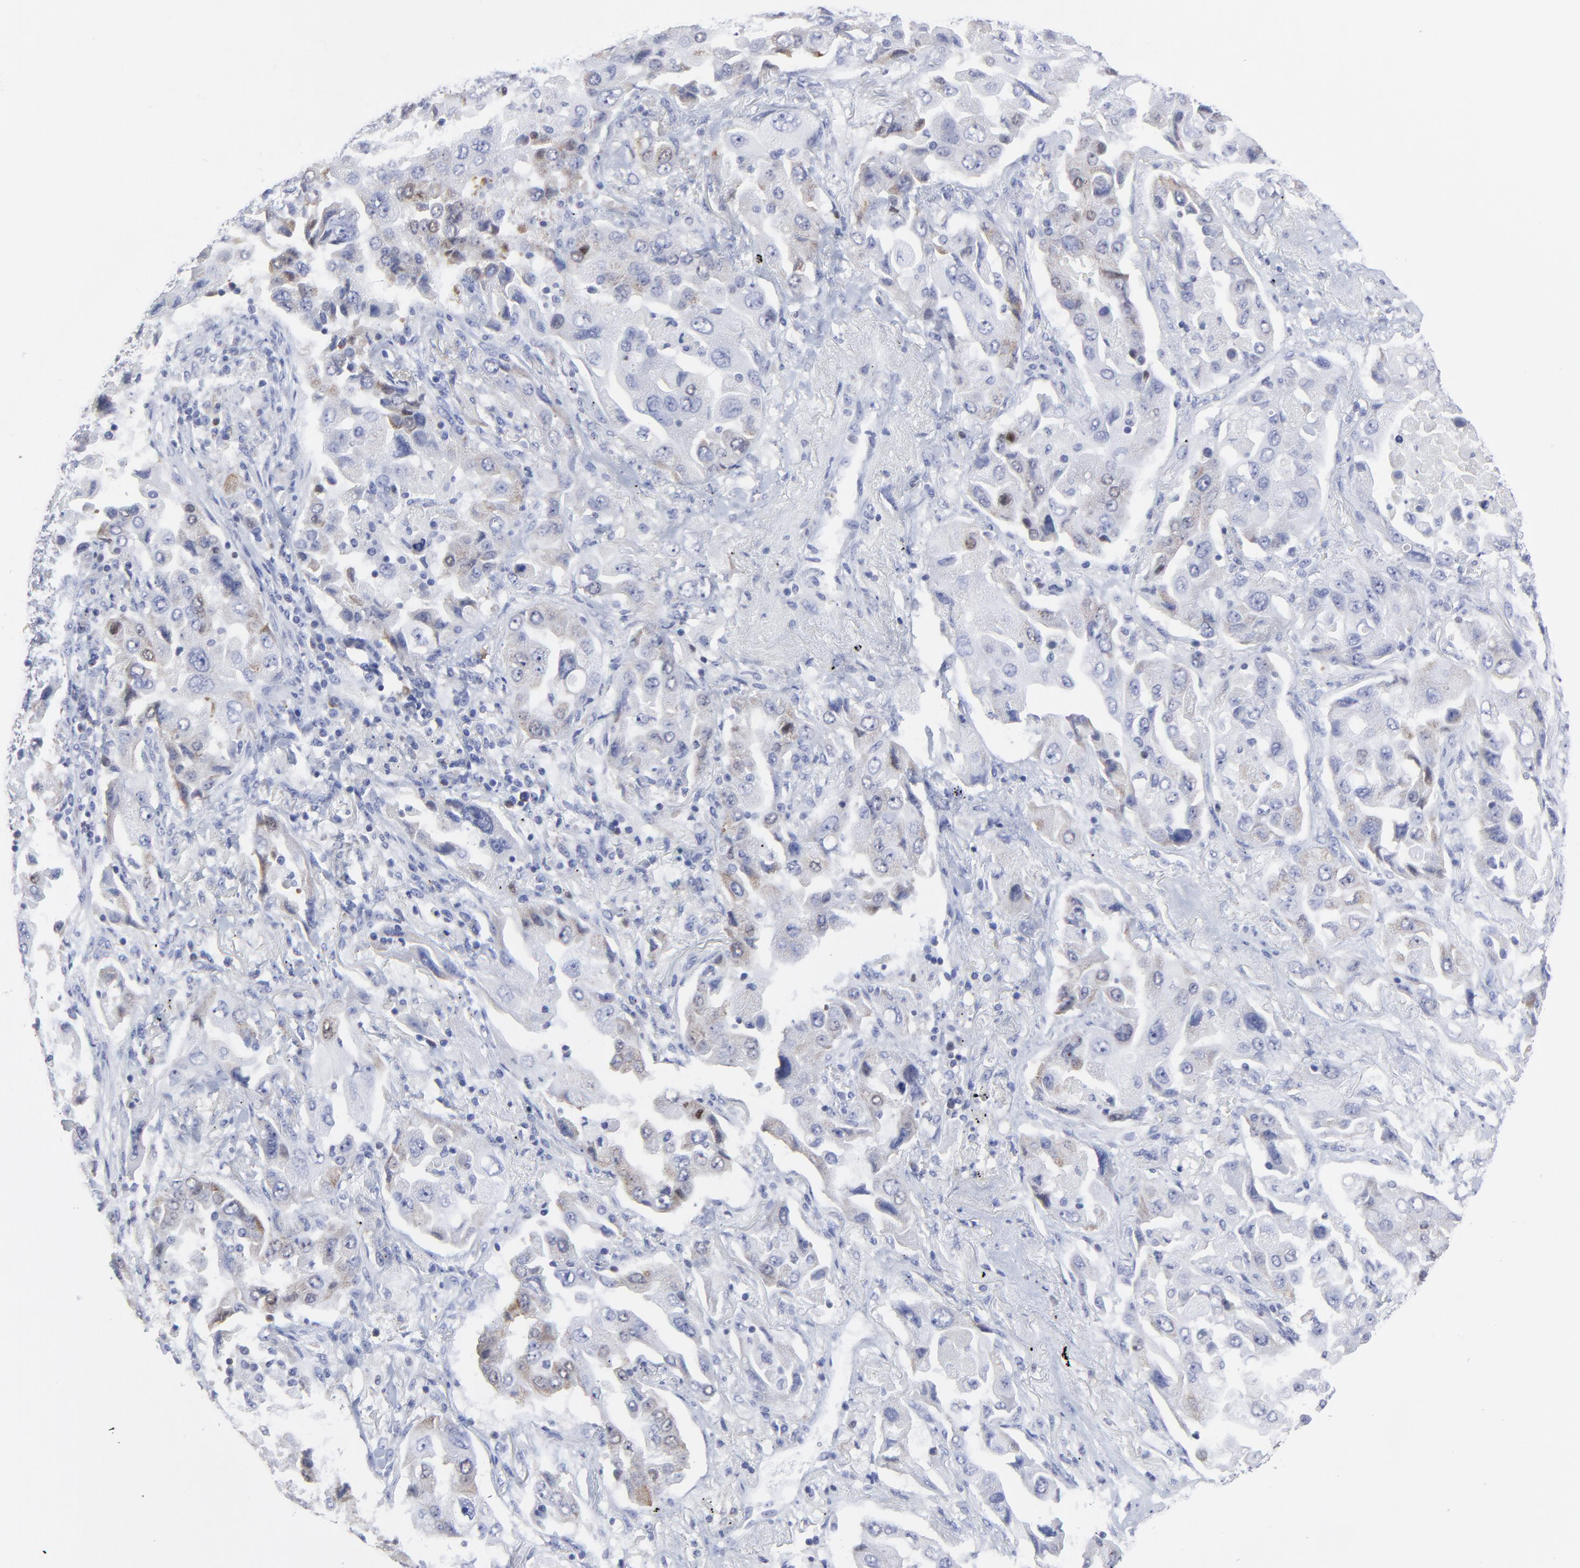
{"staining": {"intensity": "weak", "quantity": "<25%", "location": "cytoplasmic/membranous"}, "tissue": "lung cancer", "cell_type": "Tumor cells", "image_type": "cancer", "snomed": [{"axis": "morphology", "description": "Adenocarcinoma, NOS"}, {"axis": "topography", "description": "Lung"}], "caption": "There is no significant expression in tumor cells of adenocarcinoma (lung).", "gene": "NCAPH", "patient": {"sex": "female", "age": 65}}